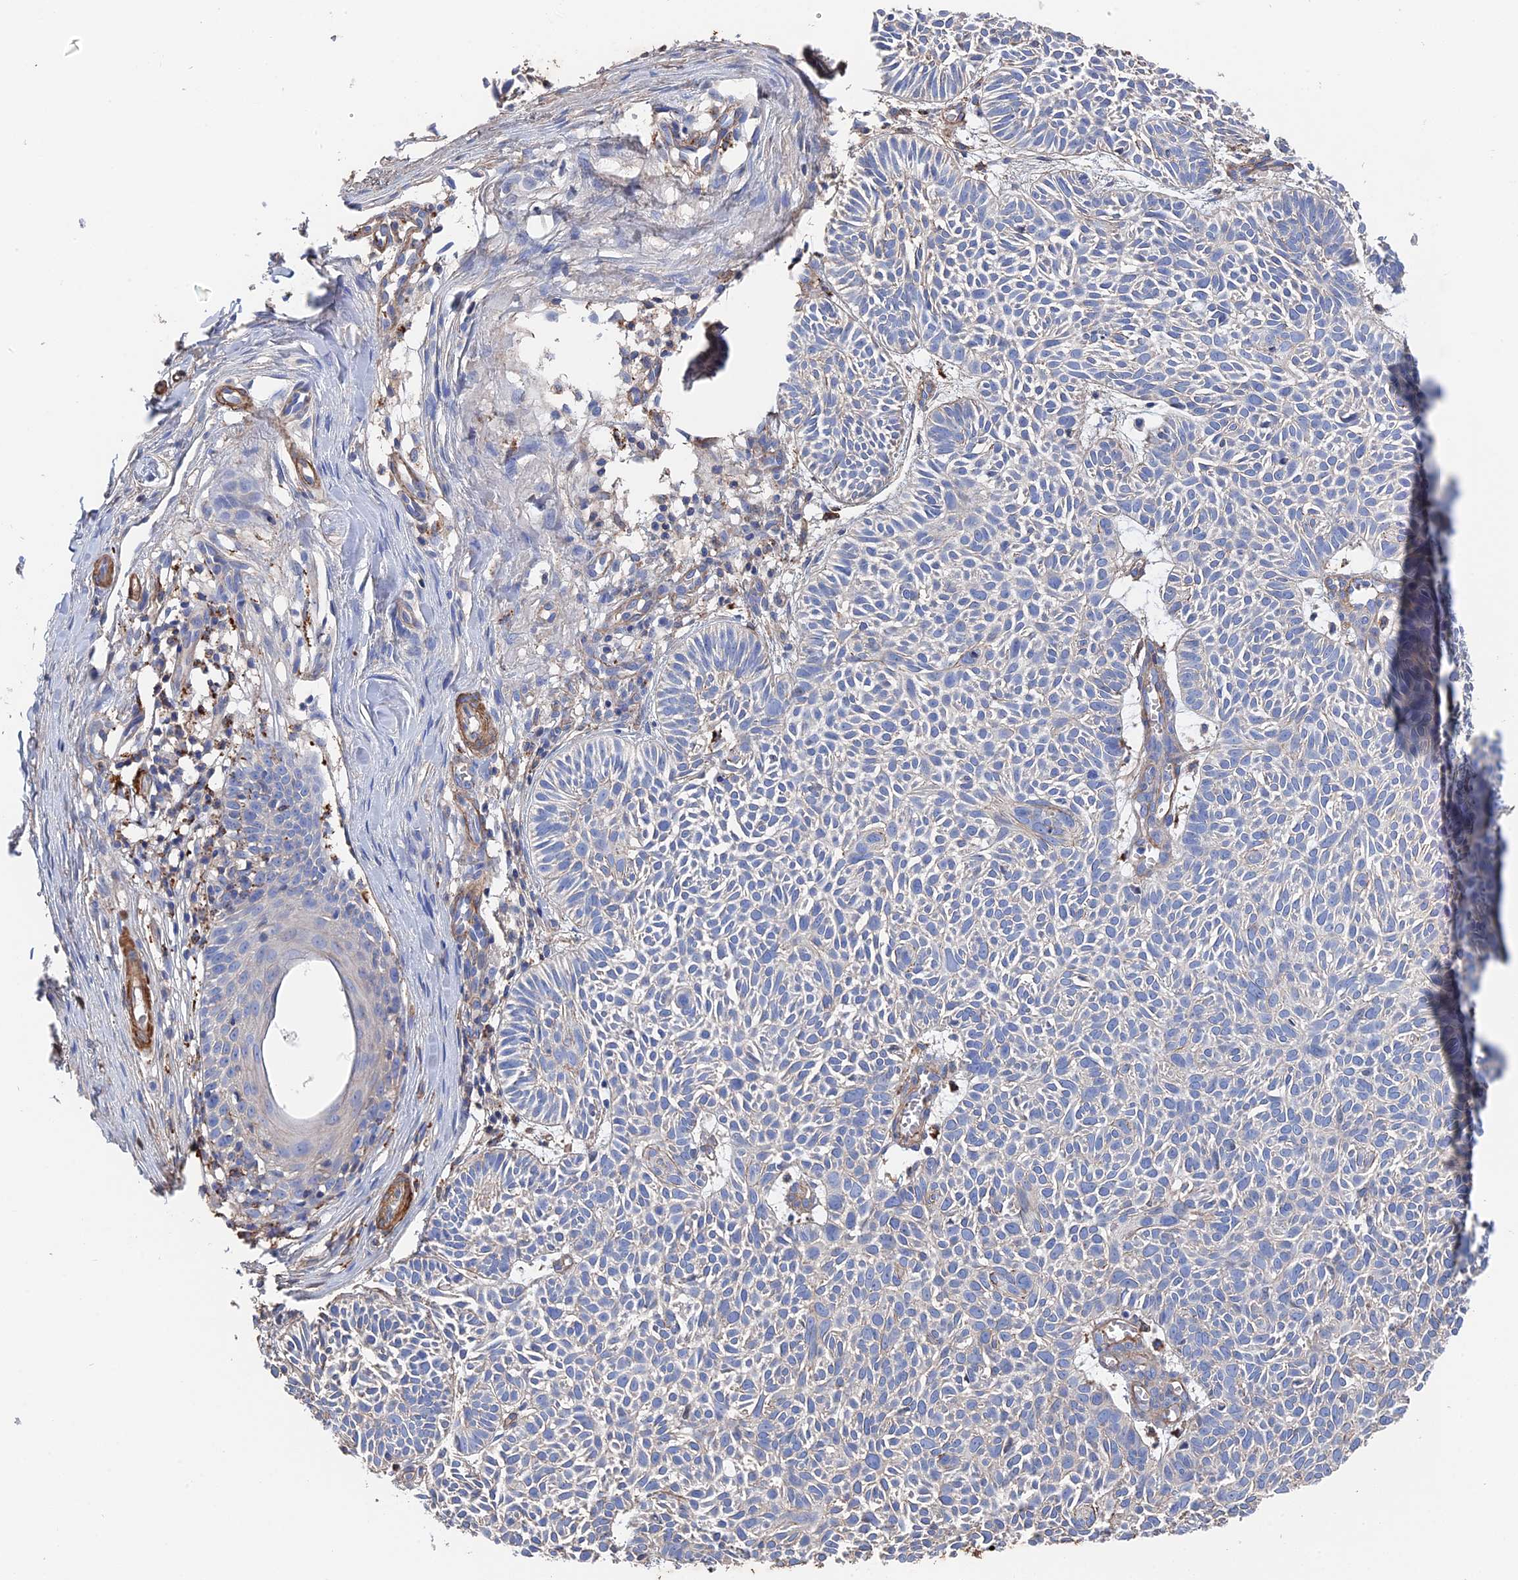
{"staining": {"intensity": "negative", "quantity": "none", "location": "none"}, "tissue": "skin cancer", "cell_type": "Tumor cells", "image_type": "cancer", "snomed": [{"axis": "morphology", "description": "Basal cell carcinoma"}, {"axis": "topography", "description": "Skin"}], "caption": "Image shows no protein positivity in tumor cells of basal cell carcinoma (skin) tissue.", "gene": "STRA6", "patient": {"sex": "male", "age": 69}}